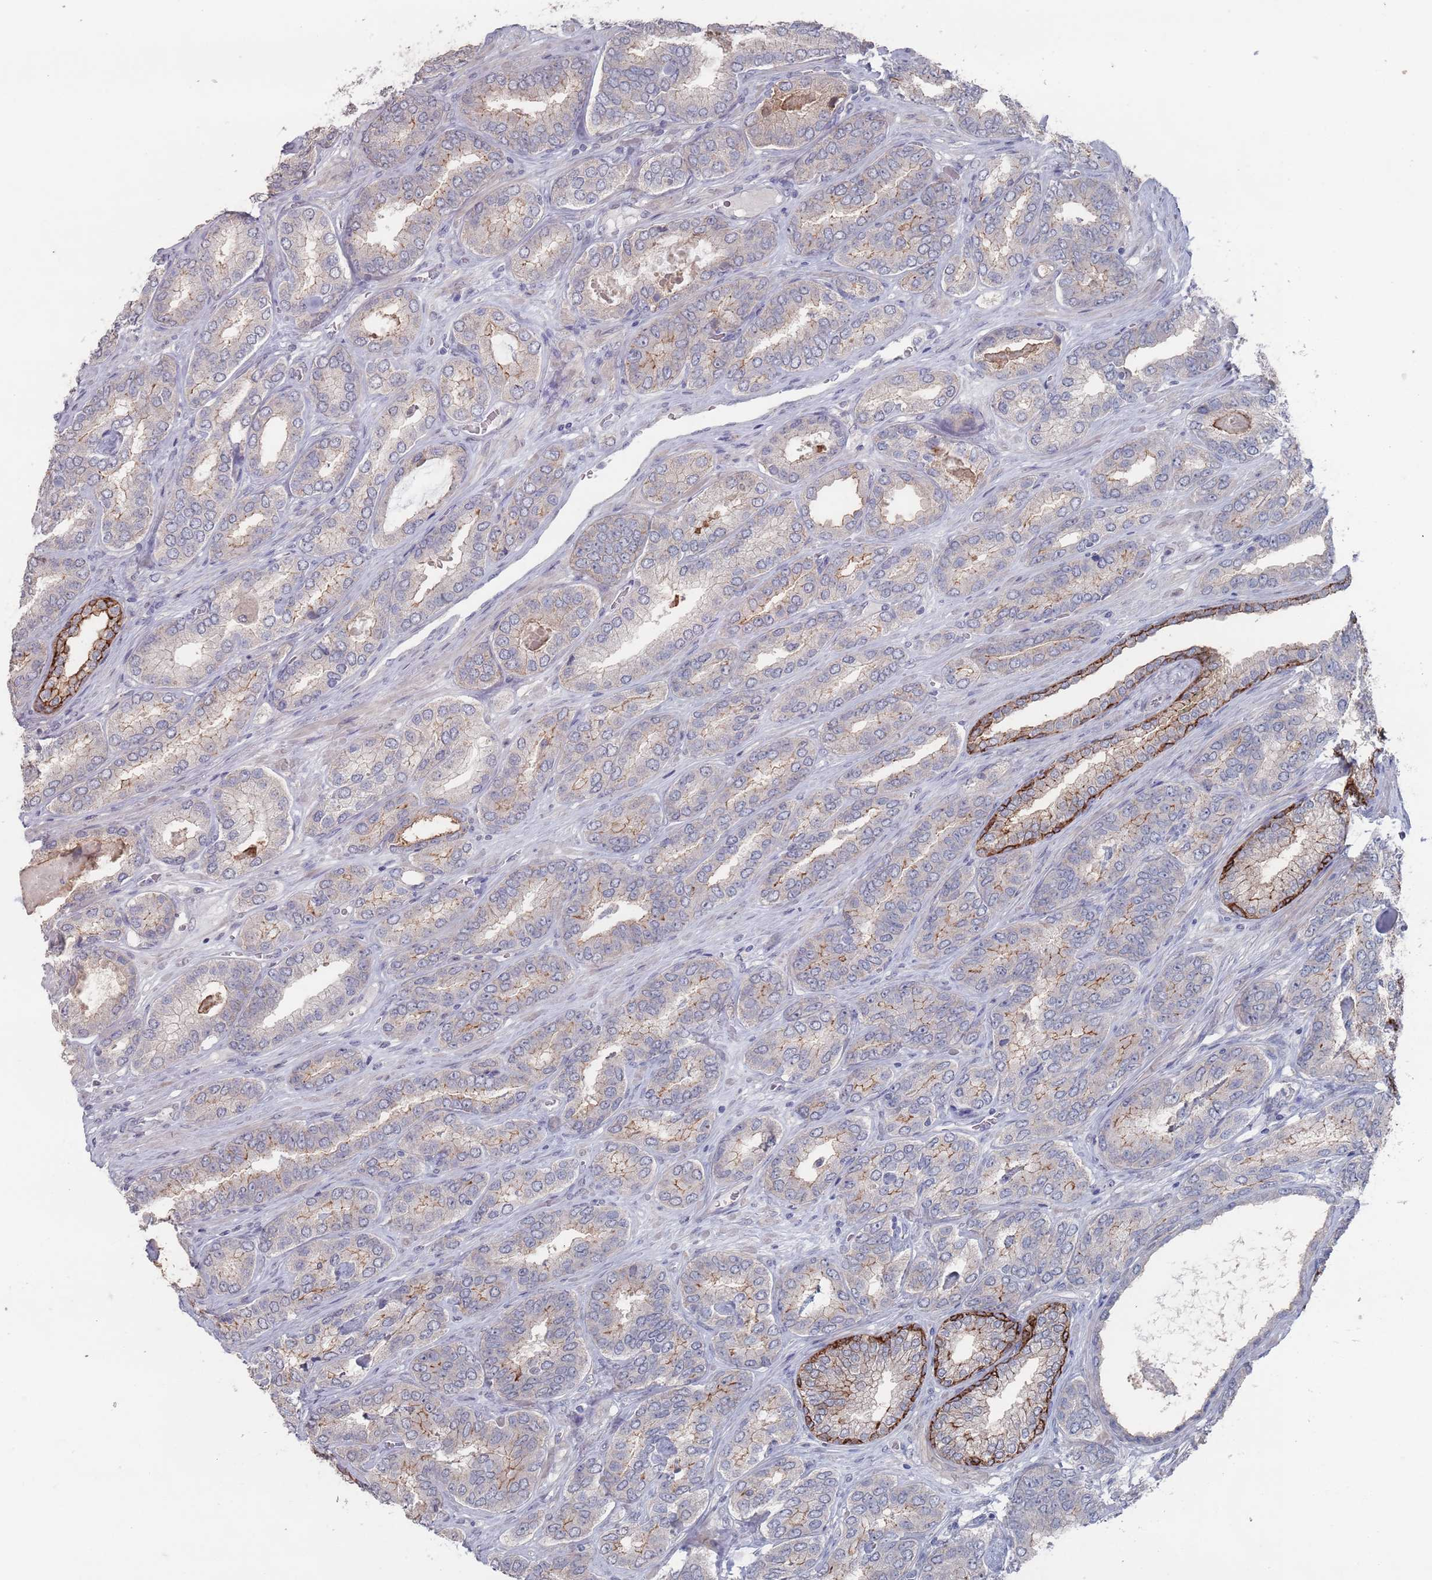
{"staining": {"intensity": "moderate", "quantity": "<25%", "location": "cytoplasmic/membranous"}, "tissue": "prostate cancer", "cell_type": "Tumor cells", "image_type": "cancer", "snomed": [{"axis": "morphology", "description": "Adenocarcinoma, High grade"}, {"axis": "topography", "description": "Prostate"}], "caption": "The micrograph demonstrates immunohistochemical staining of high-grade adenocarcinoma (prostate). There is moderate cytoplasmic/membranous expression is appreciated in about <25% of tumor cells.", "gene": "PROM2", "patient": {"sex": "male", "age": 72}}